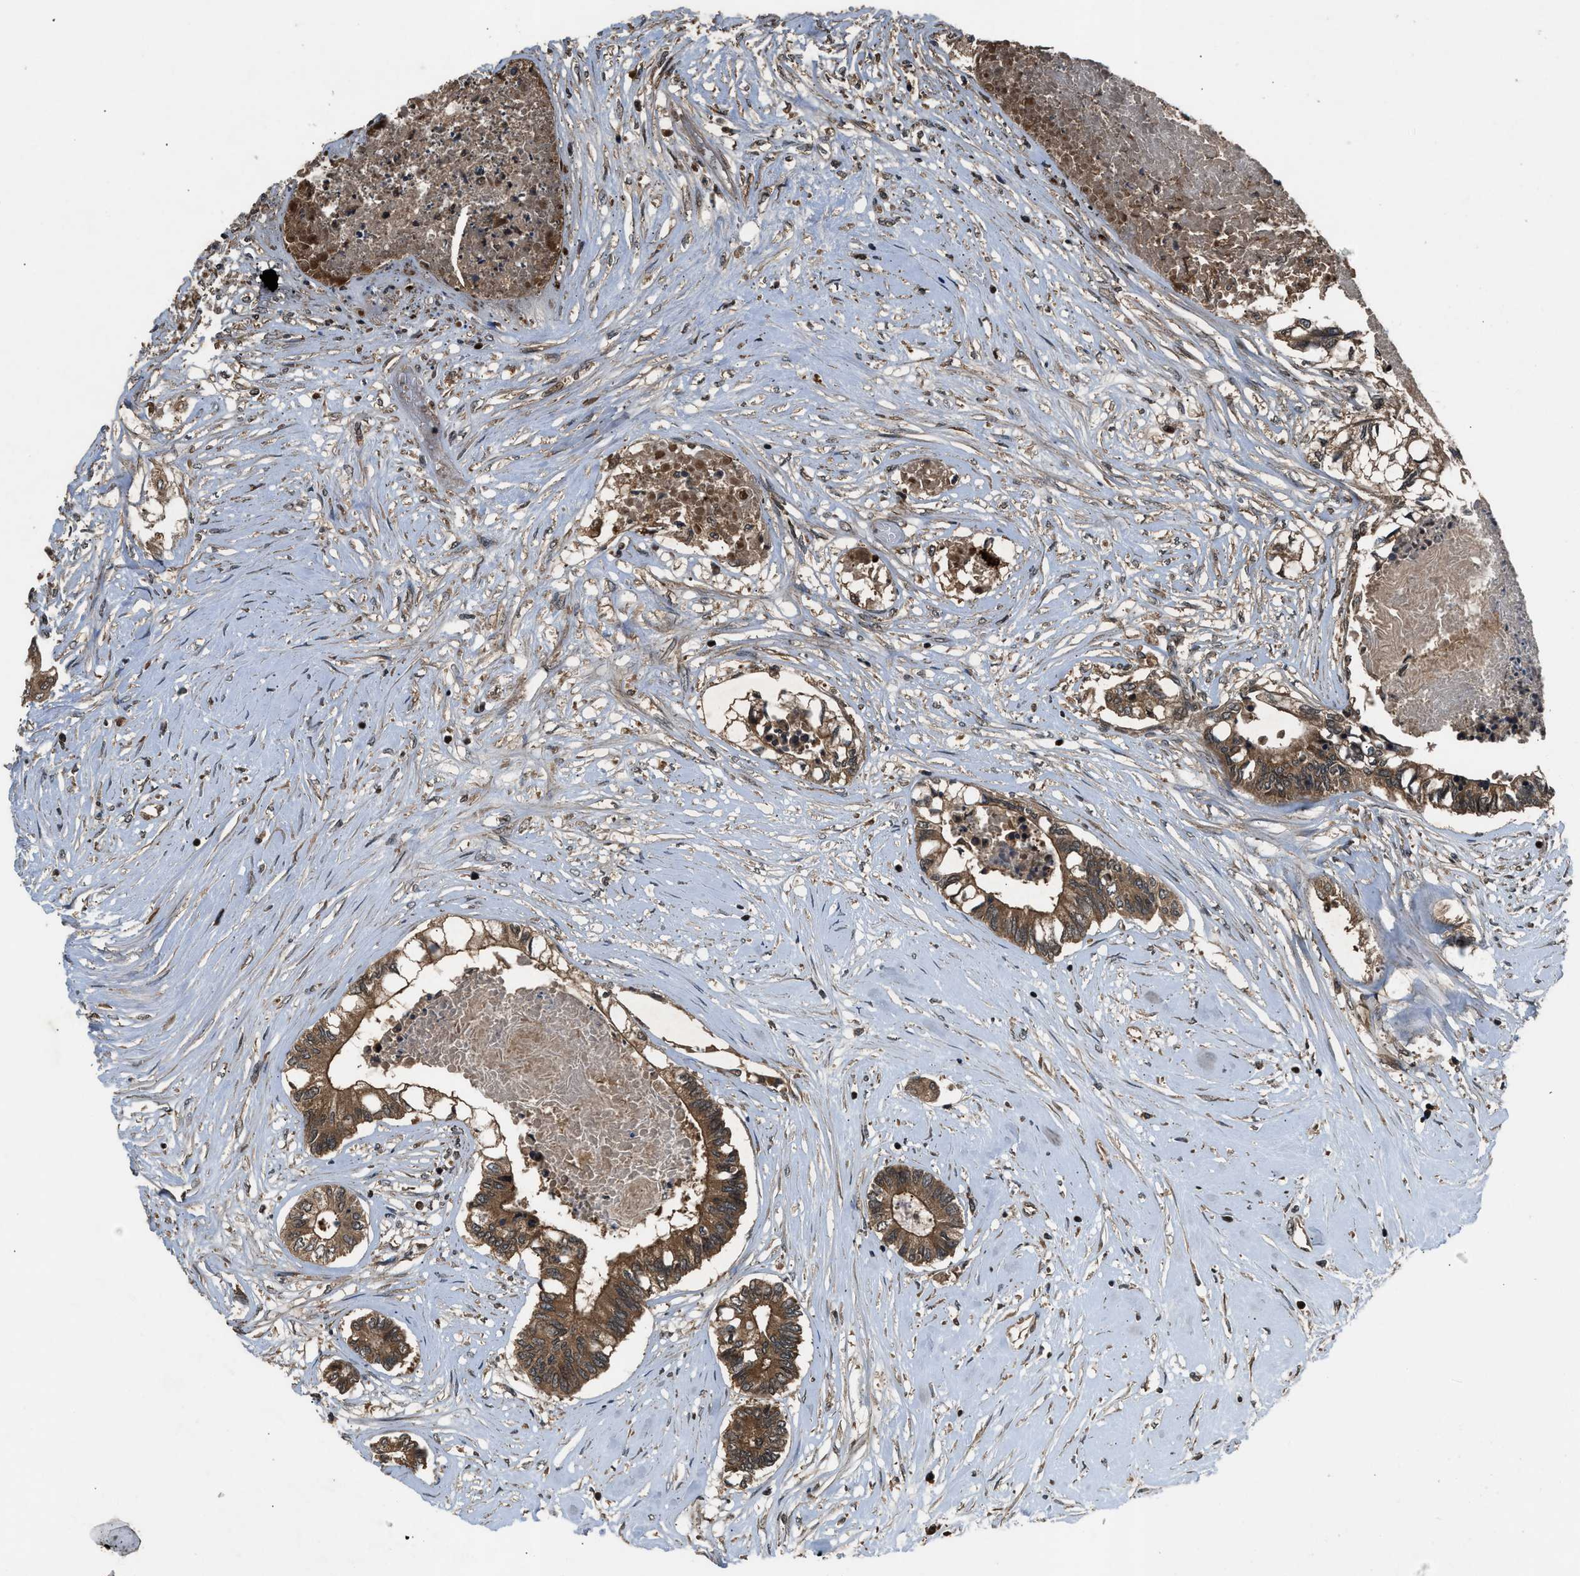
{"staining": {"intensity": "moderate", "quantity": ">75%", "location": "cytoplasmic/membranous"}, "tissue": "colorectal cancer", "cell_type": "Tumor cells", "image_type": "cancer", "snomed": [{"axis": "morphology", "description": "Adenocarcinoma, NOS"}, {"axis": "topography", "description": "Colon"}], "caption": "This micrograph displays adenocarcinoma (colorectal) stained with immunohistochemistry (IHC) to label a protein in brown. The cytoplasmic/membranous of tumor cells show moderate positivity for the protein. Nuclei are counter-stained blue.", "gene": "RPS6KB1", "patient": {"sex": "male", "age": 56}}